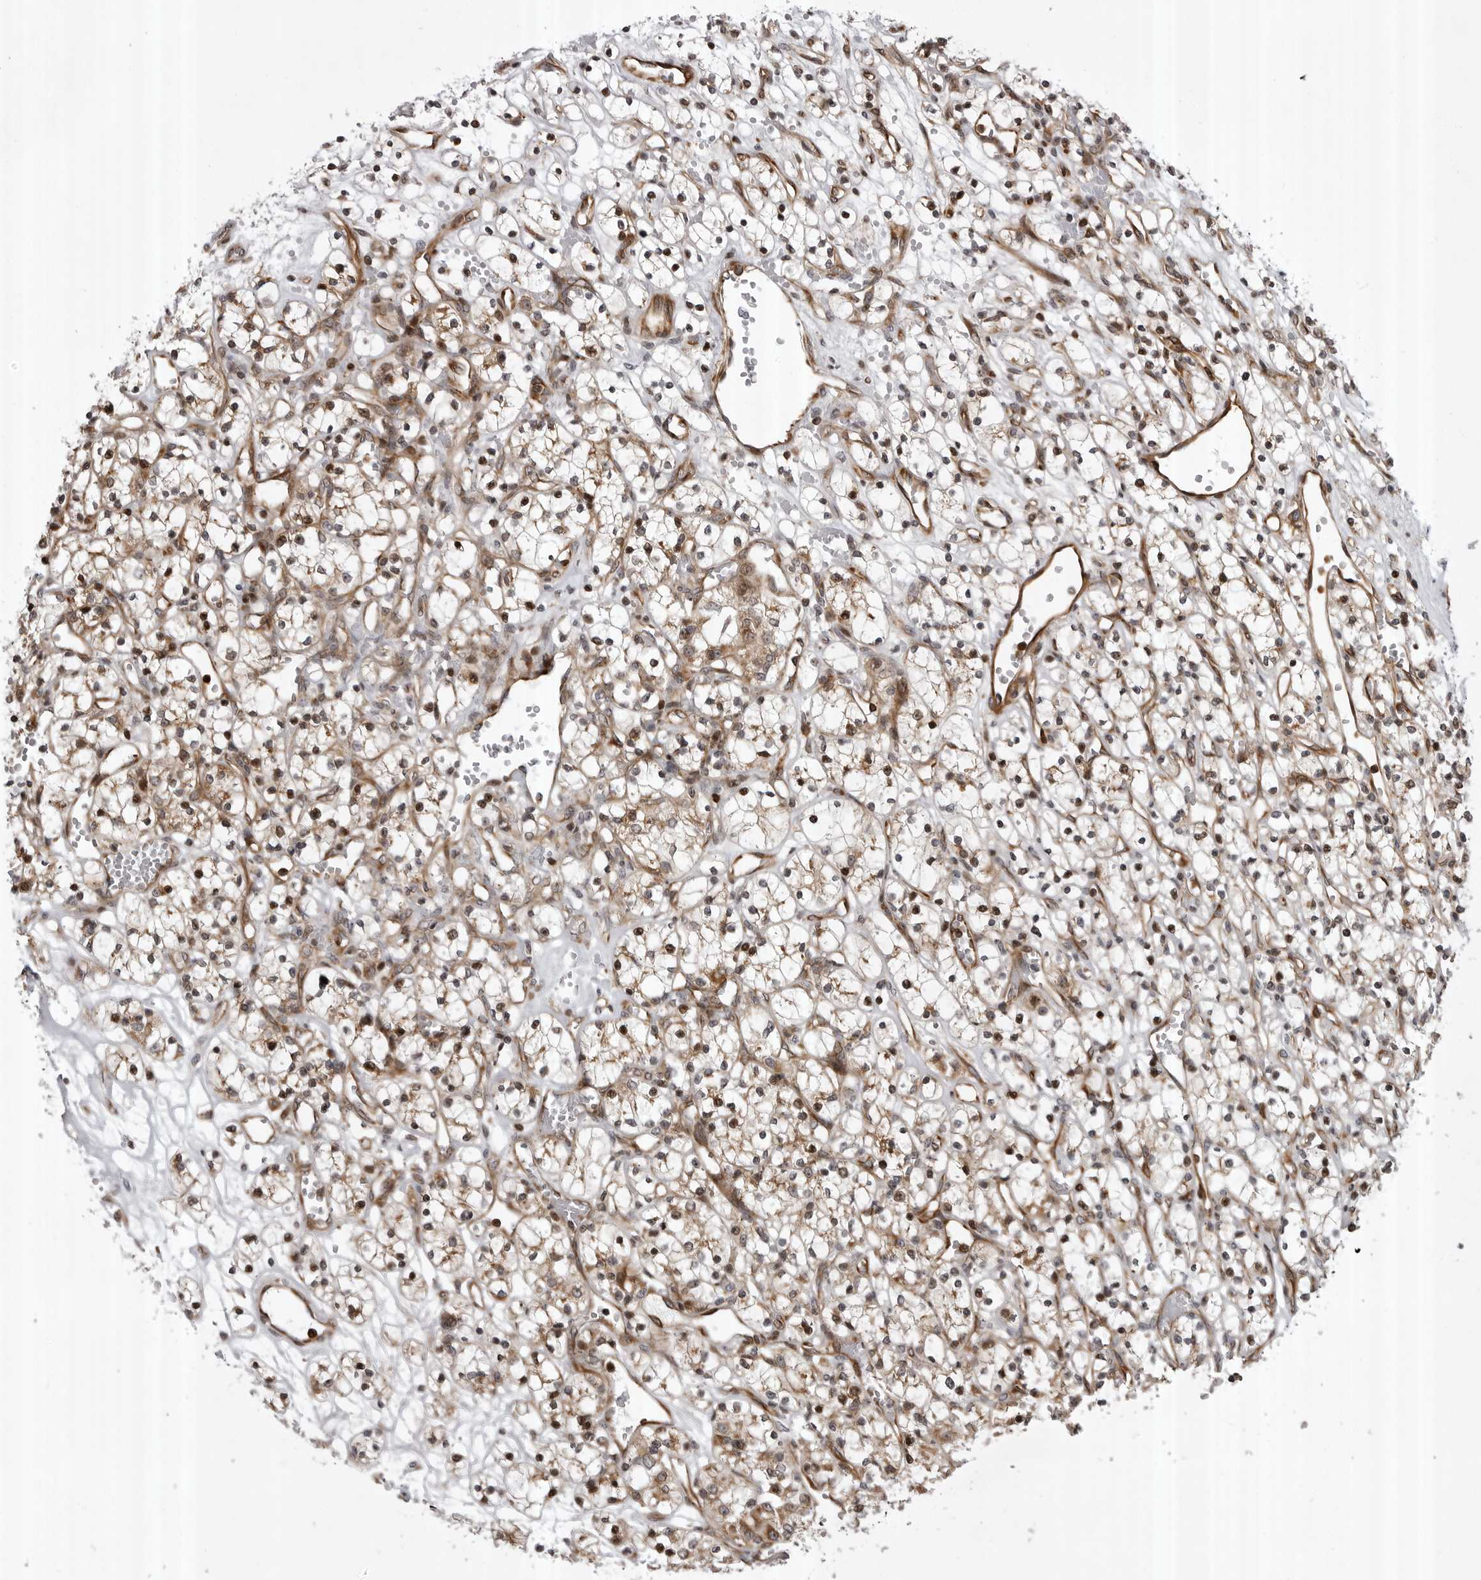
{"staining": {"intensity": "moderate", "quantity": "25%-75%", "location": "cytoplasmic/membranous,nuclear"}, "tissue": "renal cancer", "cell_type": "Tumor cells", "image_type": "cancer", "snomed": [{"axis": "morphology", "description": "Adenocarcinoma, NOS"}, {"axis": "topography", "description": "Kidney"}], "caption": "Renal adenocarcinoma stained with a protein marker reveals moderate staining in tumor cells.", "gene": "ABL1", "patient": {"sex": "female", "age": 59}}